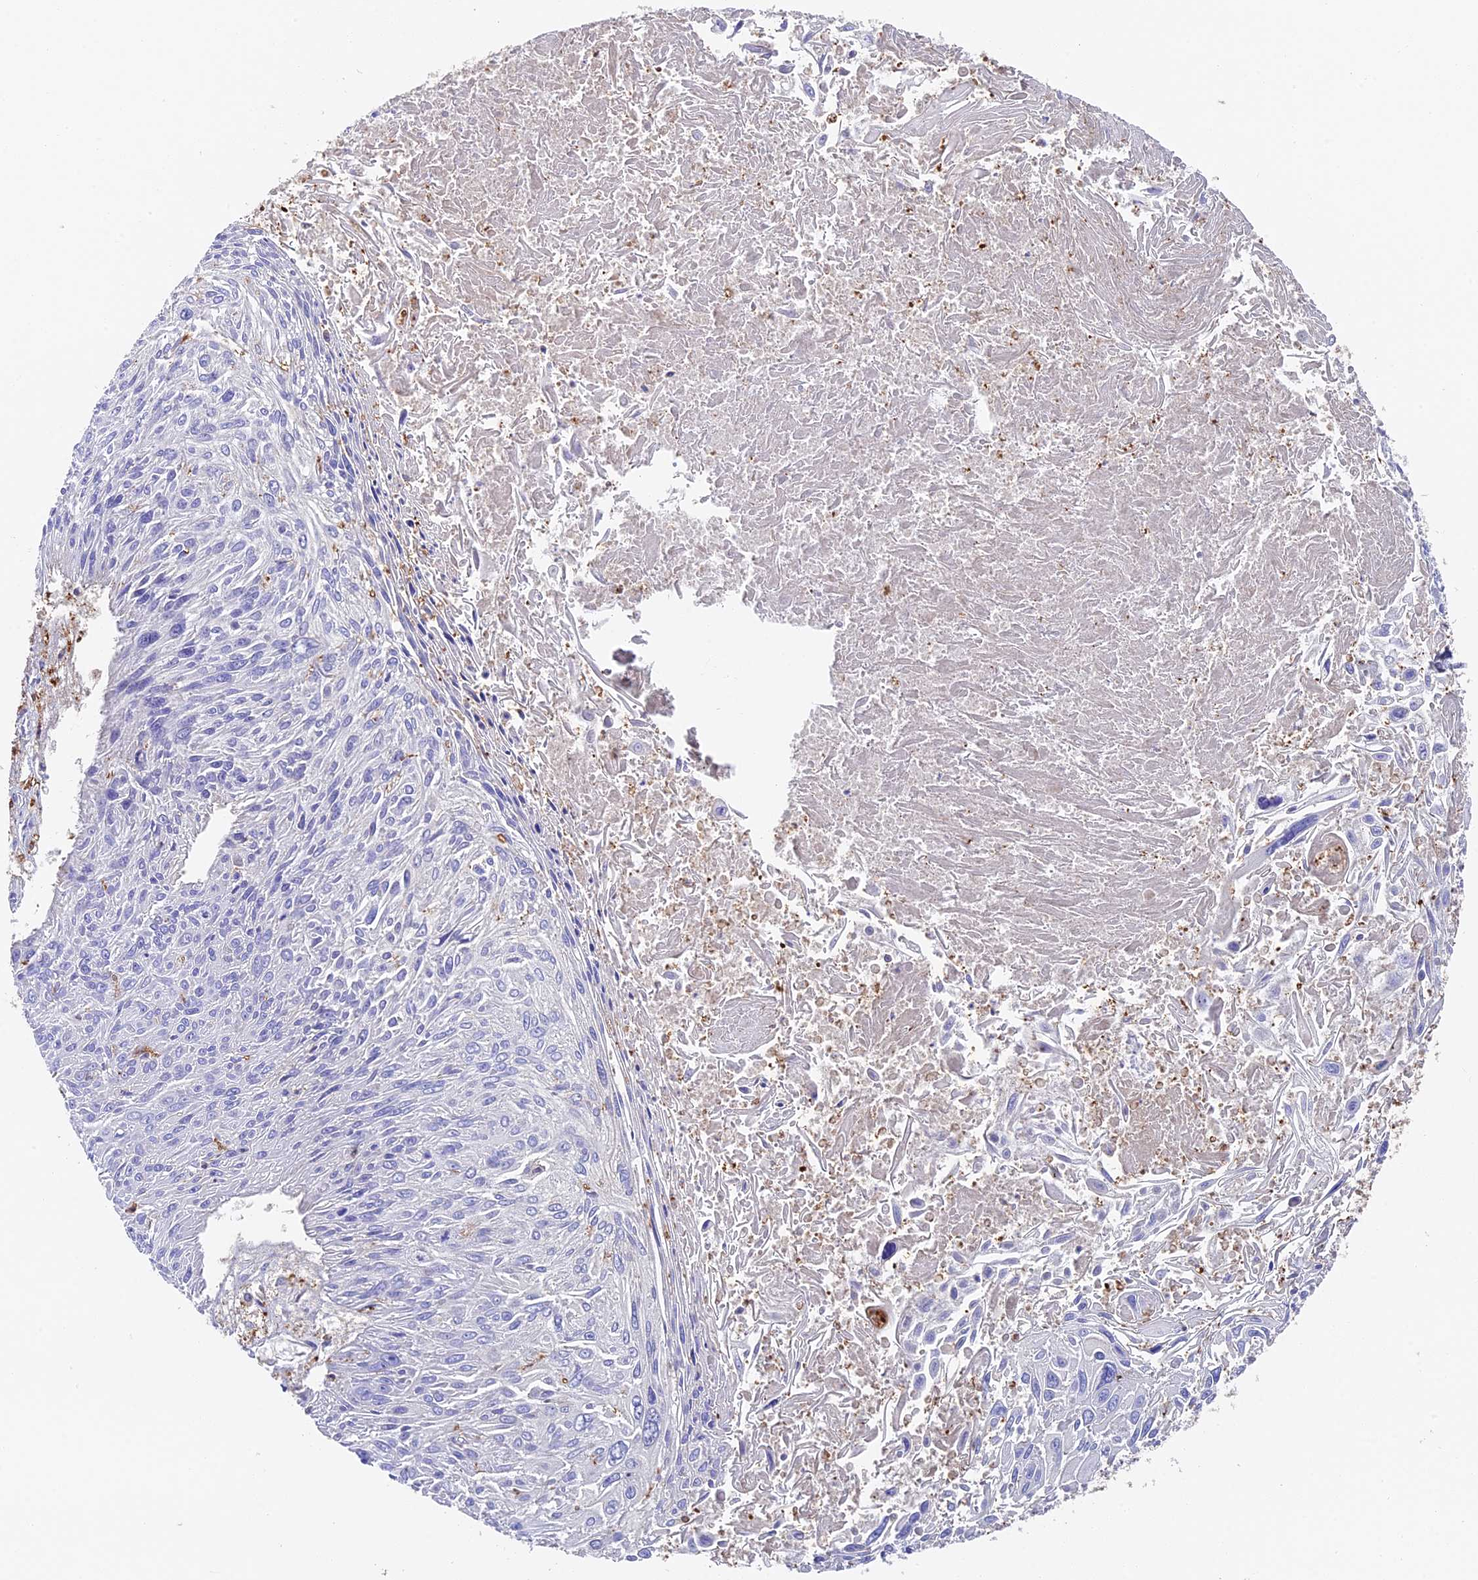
{"staining": {"intensity": "negative", "quantity": "none", "location": "none"}, "tissue": "cervical cancer", "cell_type": "Tumor cells", "image_type": "cancer", "snomed": [{"axis": "morphology", "description": "Squamous cell carcinoma, NOS"}, {"axis": "topography", "description": "Cervix"}], "caption": "Tumor cells show no significant staining in cervical cancer. (DAB (3,3'-diaminobenzidine) immunohistochemistry visualized using brightfield microscopy, high magnification).", "gene": "ADAT1", "patient": {"sex": "female", "age": 51}}